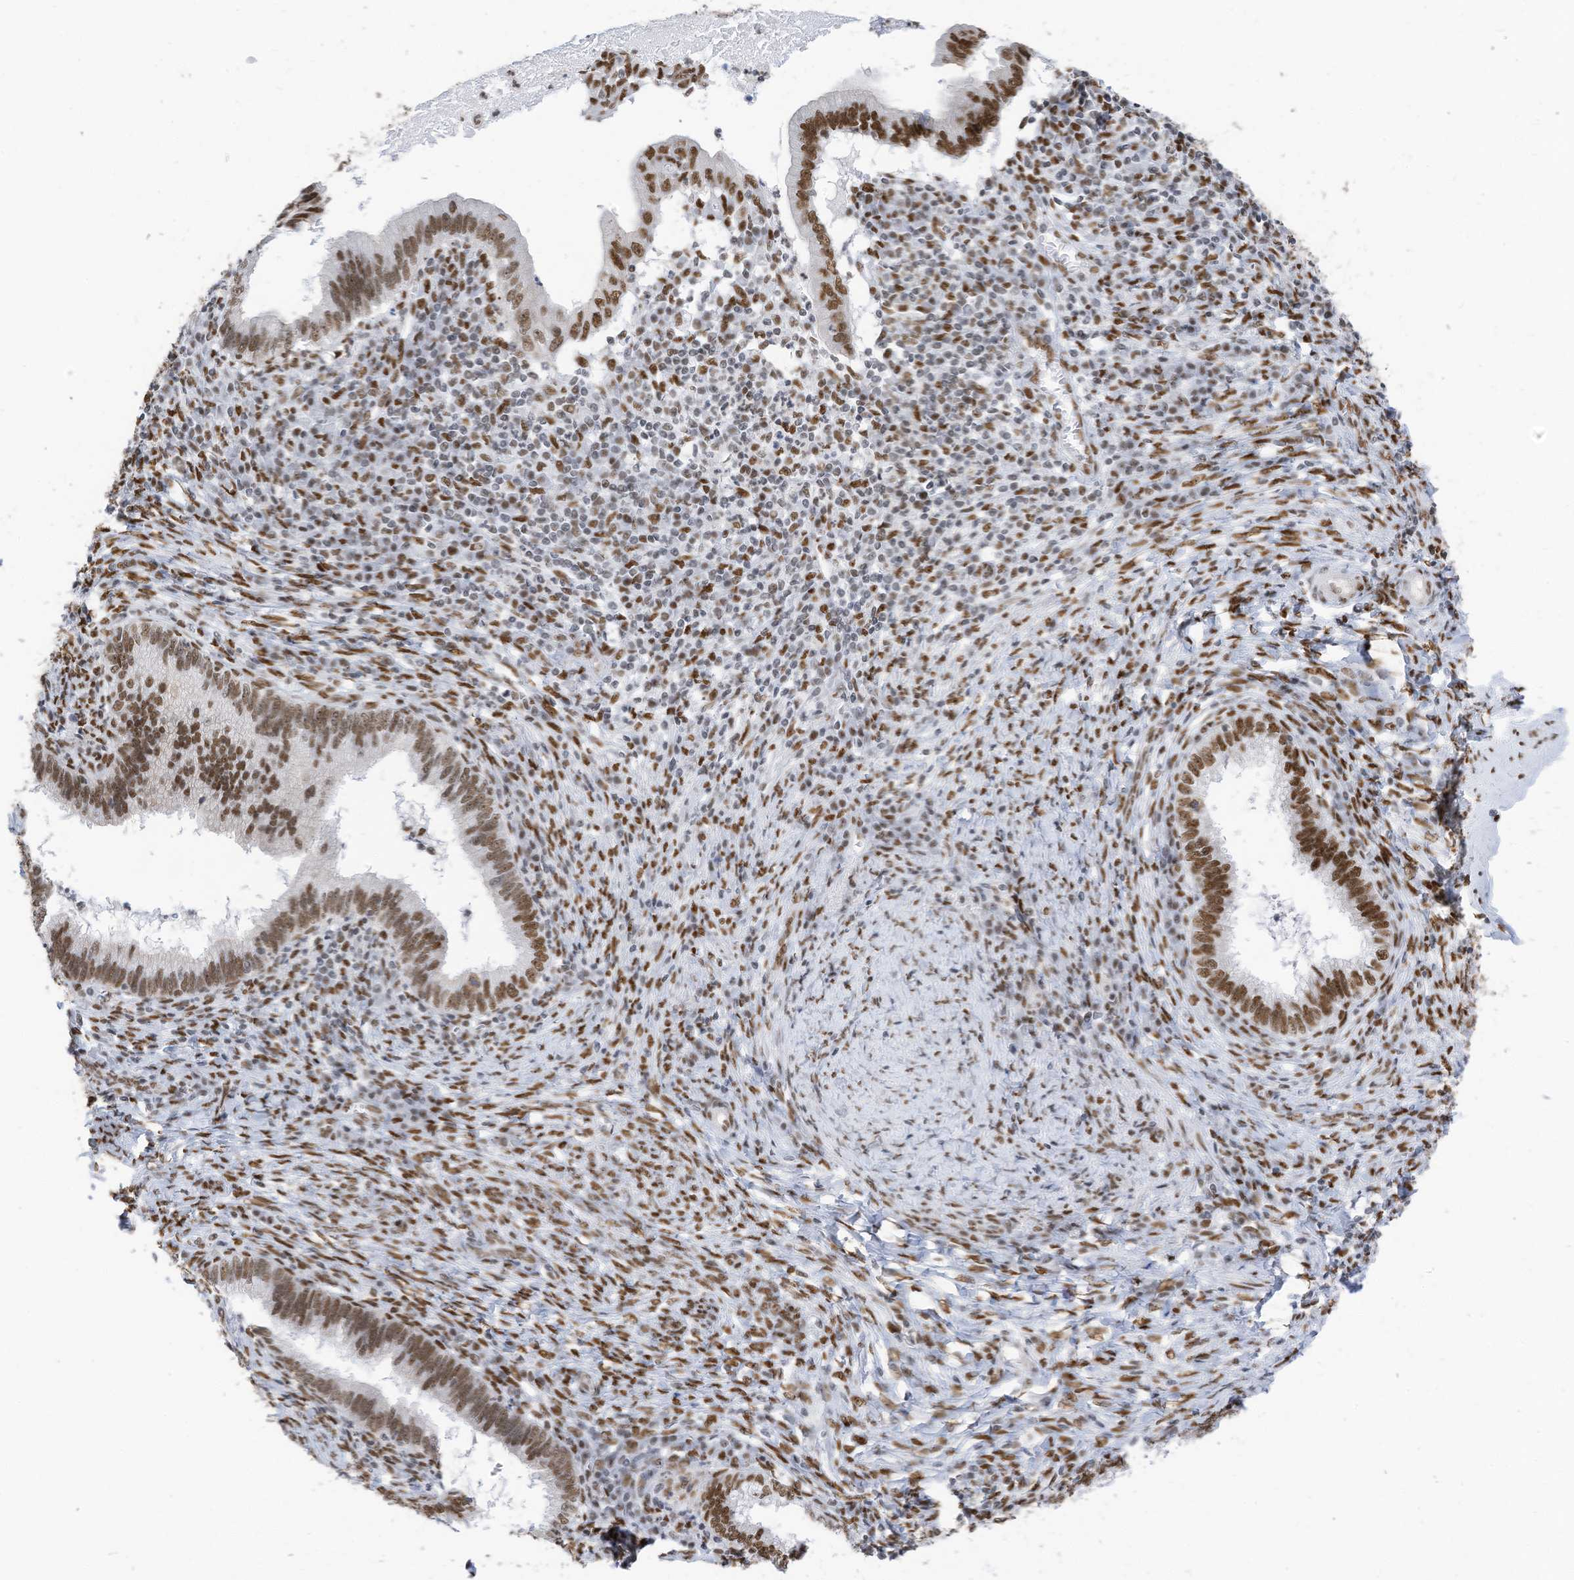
{"staining": {"intensity": "strong", "quantity": ">75%", "location": "nuclear"}, "tissue": "cervical cancer", "cell_type": "Tumor cells", "image_type": "cancer", "snomed": [{"axis": "morphology", "description": "Adenocarcinoma, NOS"}, {"axis": "topography", "description": "Cervix"}], "caption": "Human cervical cancer (adenocarcinoma) stained with a protein marker displays strong staining in tumor cells.", "gene": "KHSRP", "patient": {"sex": "female", "age": 36}}